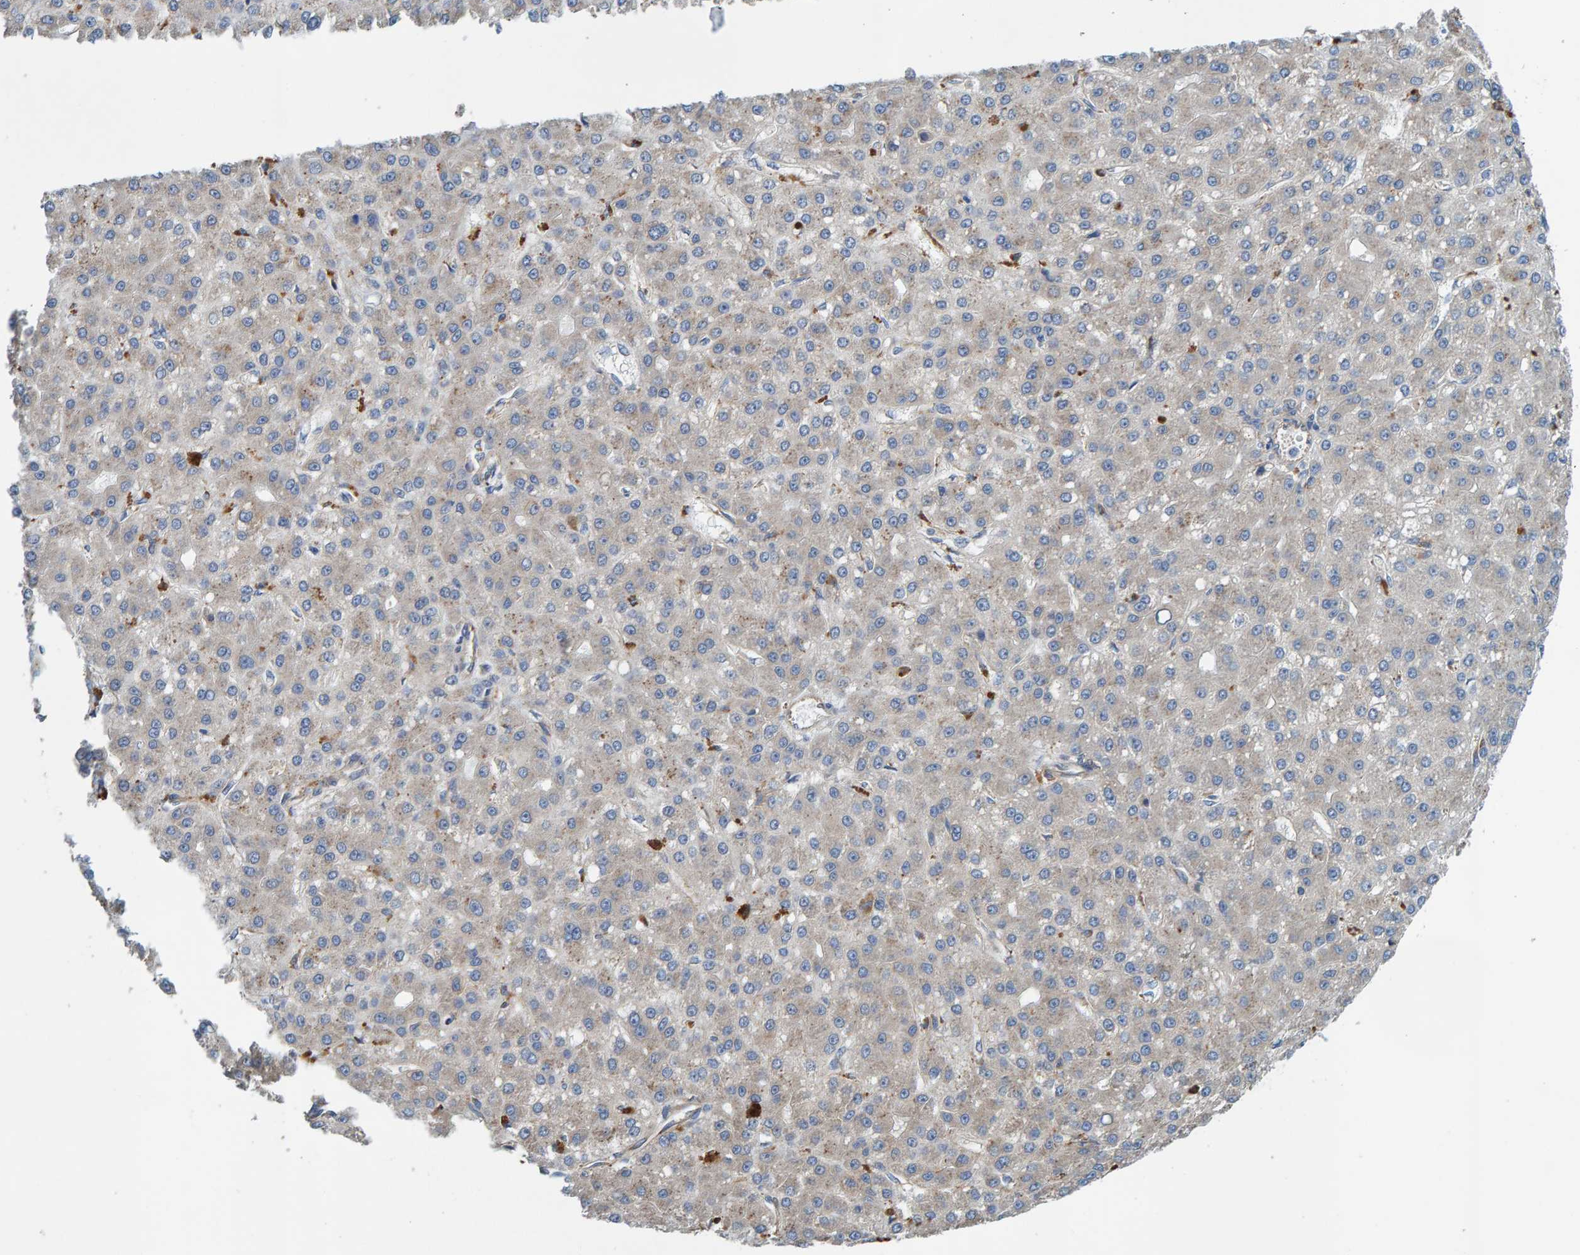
{"staining": {"intensity": "weak", "quantity": "<25%", "location": "cytoplasmic/membranous"}, "tissue": "liver cancer", "cell_type": "Tumor cells", "image_type": "cancer", "snomed": [{"axis": "morphology", "description": "Carcinoma, Hepatocellular, NOS"}, {"axis": "topography", "description": "Liver"}], "caption": "Immunohistochemistry image of human hepatocellular carcinoma (liver) stained for a protein (brown), which shows no expression in tumor cells.", "gene": "MKLN1", "patient": {"sex": "male", "age": 67}}